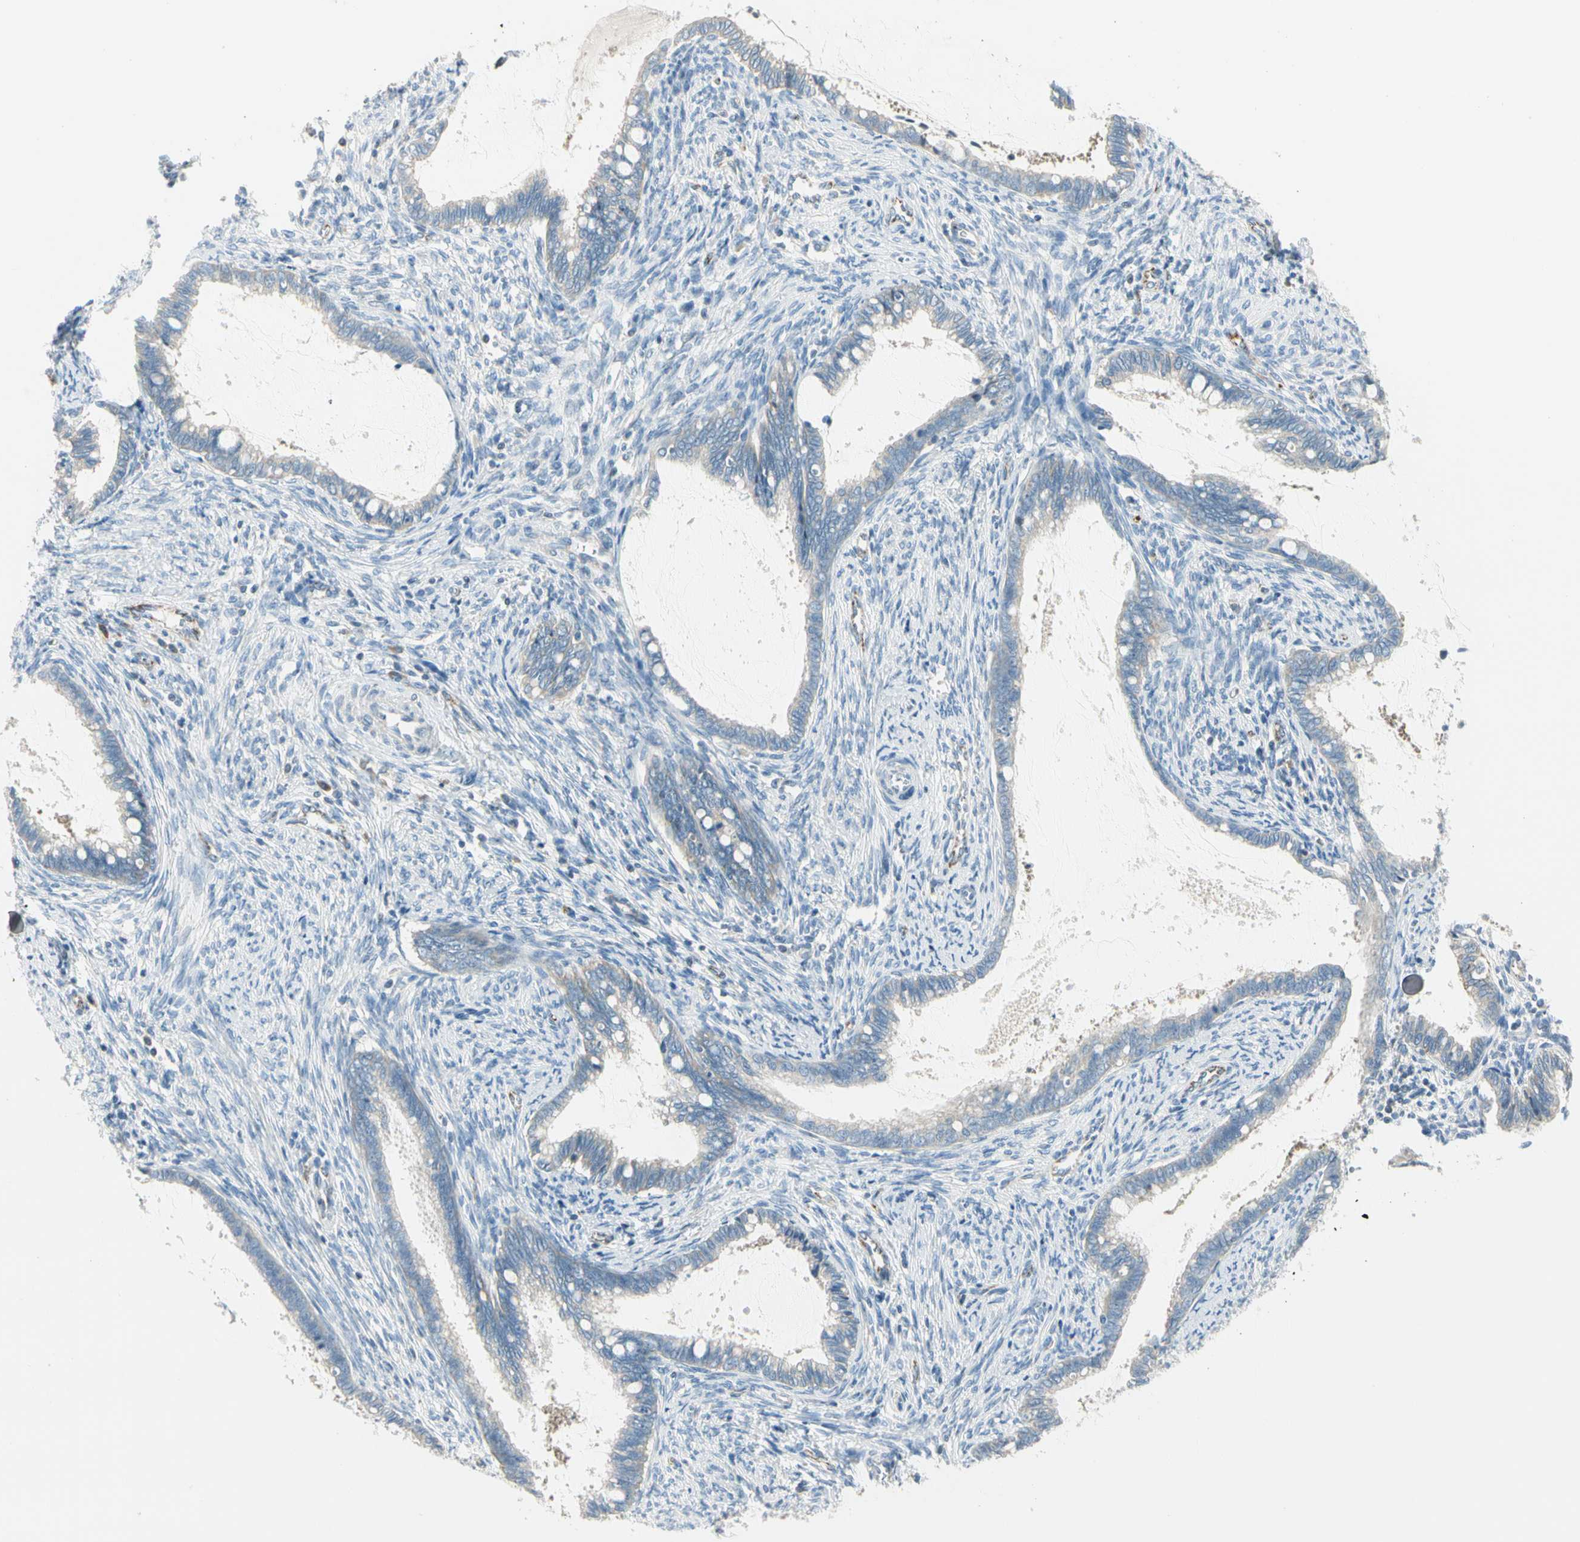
{"staining": {"intensity": "negative", "quantity": "none", "location": "none"}, "tissue": "cervical cancer", "cell_type": "Tumor cells", "image_type": "cancer", "snomed": [{"axis": "morphology", "description": "Adenocarcinoma, NOS"}, {"axis": "topography", "description": "Cervix"}], "caption": "High magnification brightfield microscopy of cervical adenocarcinoma stained with DAB (3,3'-diaminobenzidine) (brown) and counterstained with hematoxylin (blue): tumor cells show no significant expression.", "gene": "SLC6A15", "patient": {"sex": "female", "age": 44}}